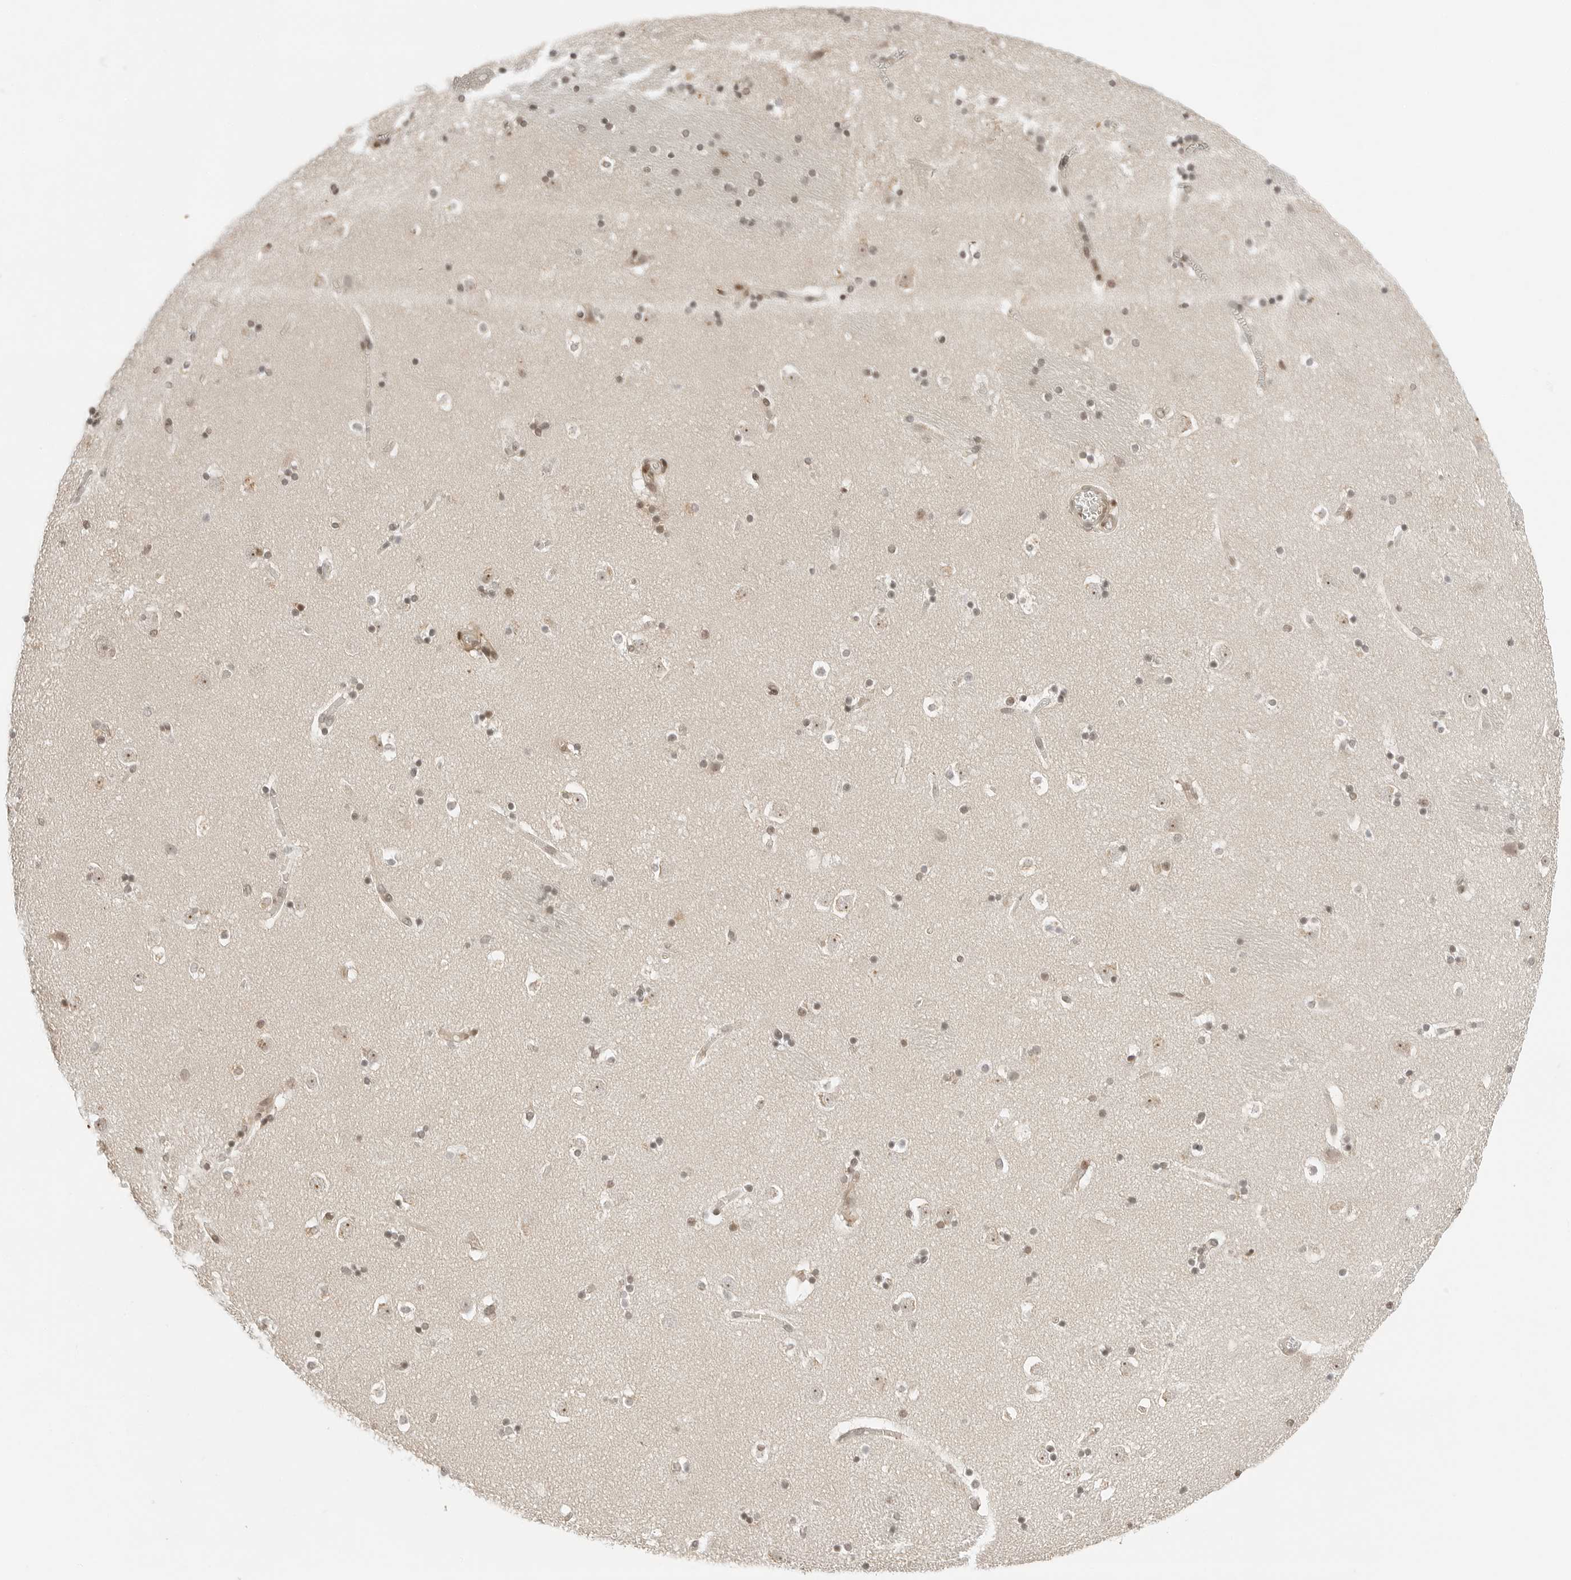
{"staining": {"intensity": "weak", "quantity": "25%-75%", "location": "cytoplasmic/membranous,nuclear"}, "tissue": "caudate", "cell_type": "Glial cells", "image_type": "normal", "snomed": [{"axis": "morphology", "description": "Normal tissue, NOS"}, {"axis": "topography", "description": "Lateral ventricle wall"}], "caption": "Human caudate stained with a brown dye exhibits weak cytoplasmic/membranous,nuclear positive staining in approximately 25%-75% of glial cells.", "gene": "CRTC2", "patient": {"sex": "male", "age": 45}}